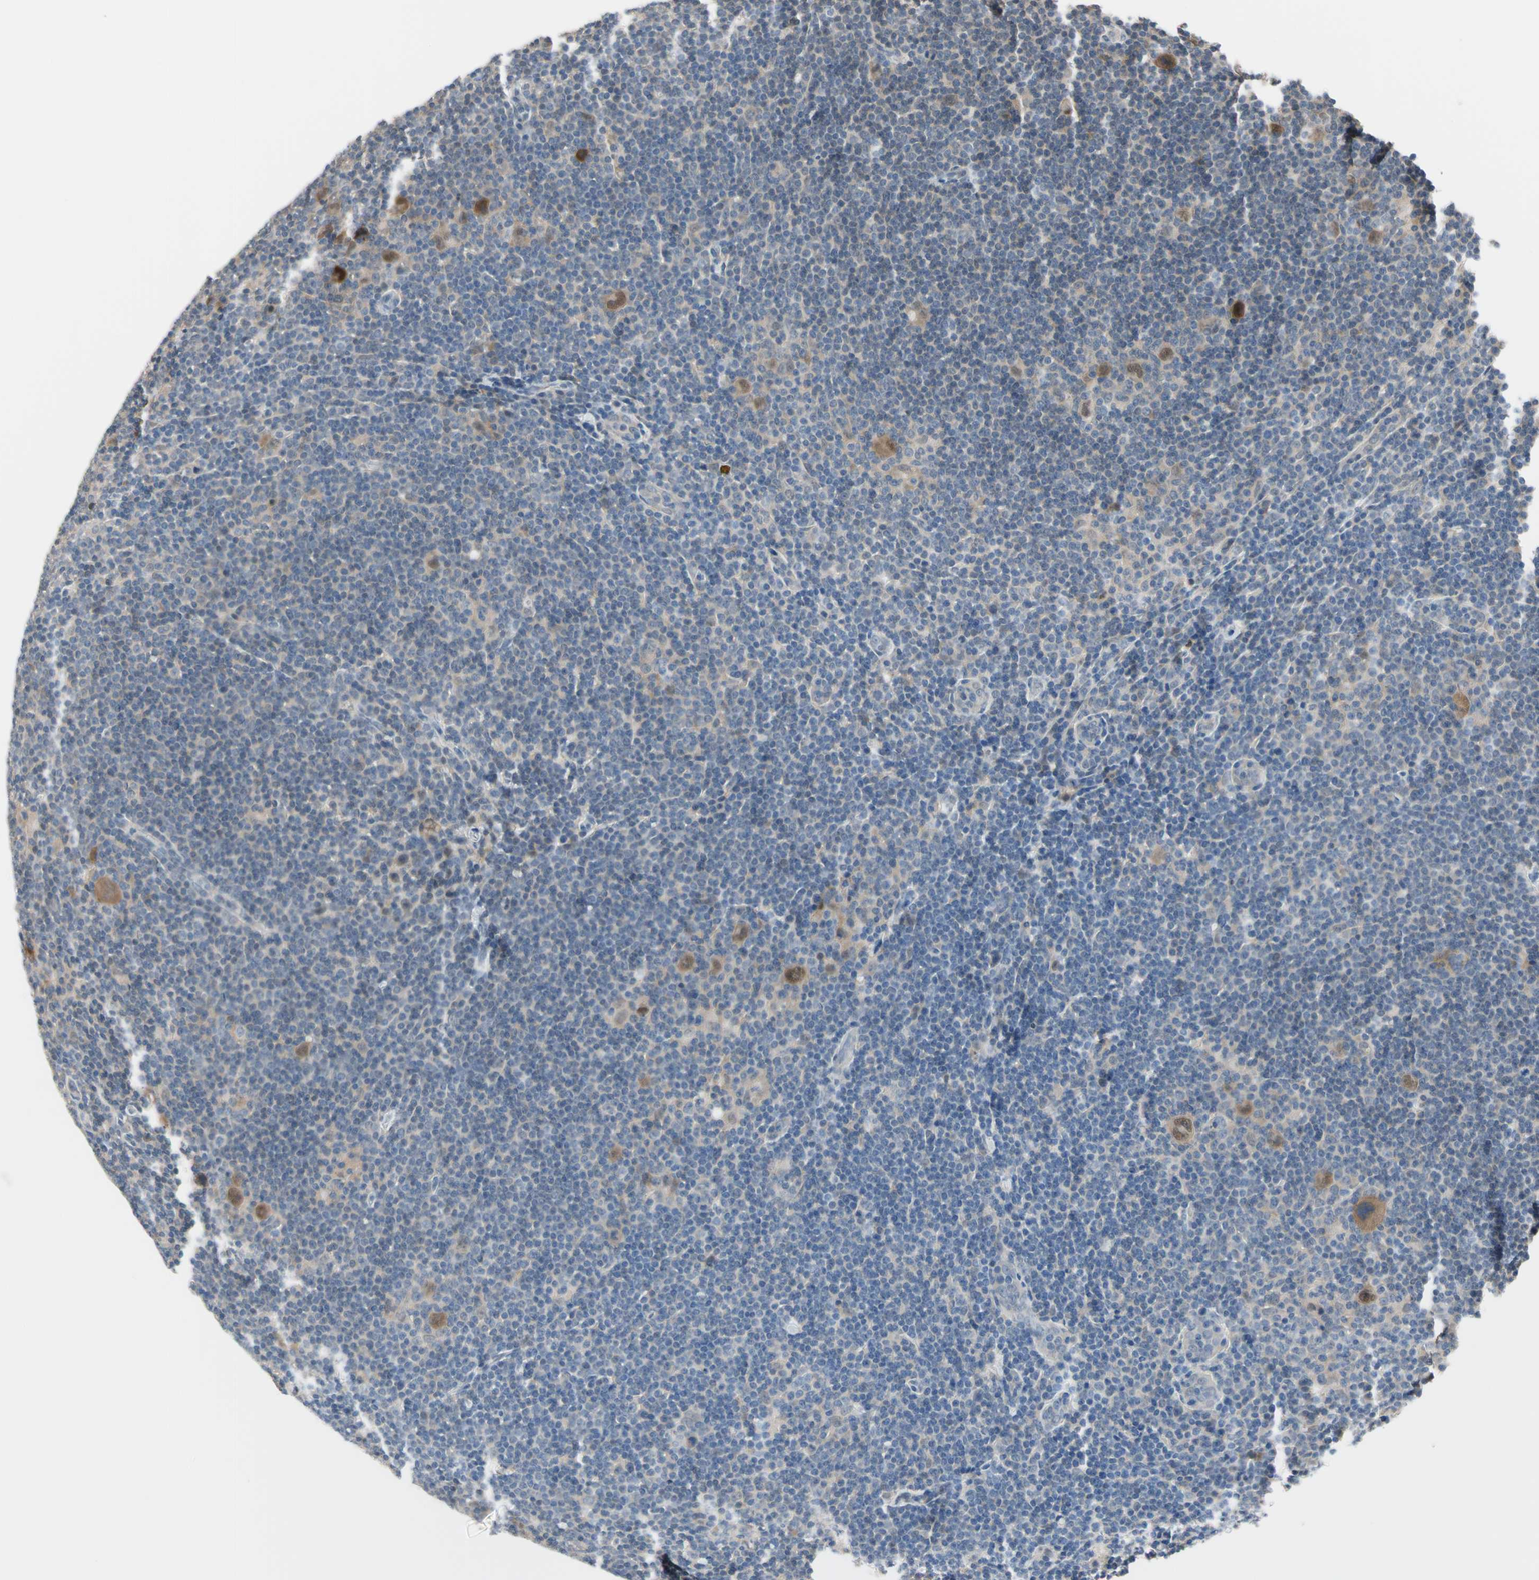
{"staining": {"intensity": "moderate", "quantity": ">75%", "location": "cytoplasmic/membranous,nuclear"}, "tissue": "lymphoma", "cell_type": "Tumor cells", "image_type": "cancer", "snomed": [{"axis": "morphology", "description": "Hodgkin's disease, NOS"}, {"axis": "topography", "description": "Lymph node"}], "caption": "Hodgkin's disease was stained to show a protein in brown. There is medium levels of moderate cytoplasmic/membranous and nuclear expression in approximately >75% of tumor cells.", "gene": "HSPA4", "patient": {"sex": "female", "age": 57}}